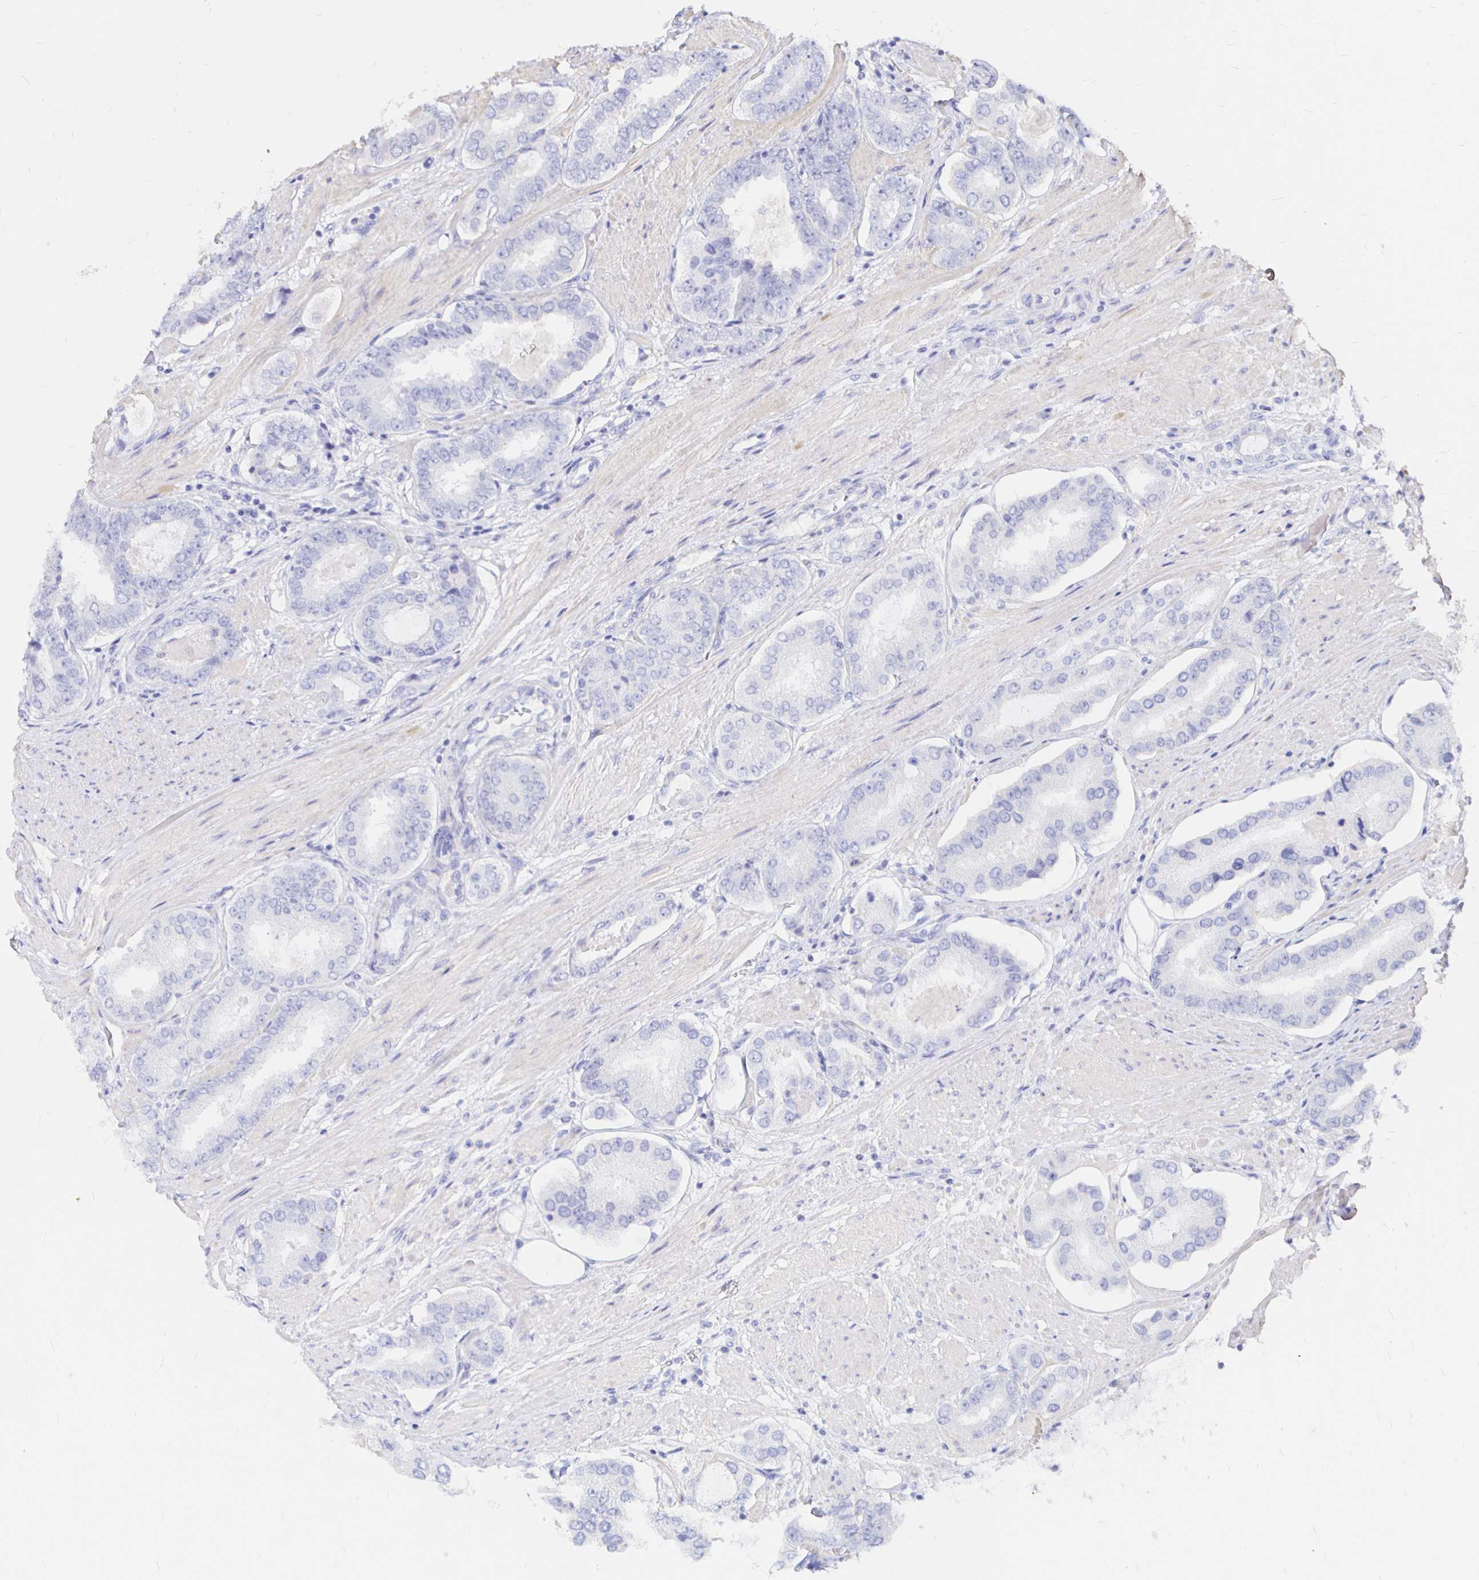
{"staining": {"intensity": "negative", "quantity": "none", "location": "none"}, "tissue": "prostate cancer", "cell_type": "Tumor cells", "image_type": "cancer", "snomed": [{"axis": "morphology", "description": "Adenocarcinoma, High grade"}, {"axis": "topography", "description": "Prostate"}], "caption": "Immunohistochemistry (IHC) of prostate adenocarcinoma (high-grade) demonstrates no expression in tumor cells.", "gene": "NECAB1", "patient": {"sex": "male", "age": 63}}